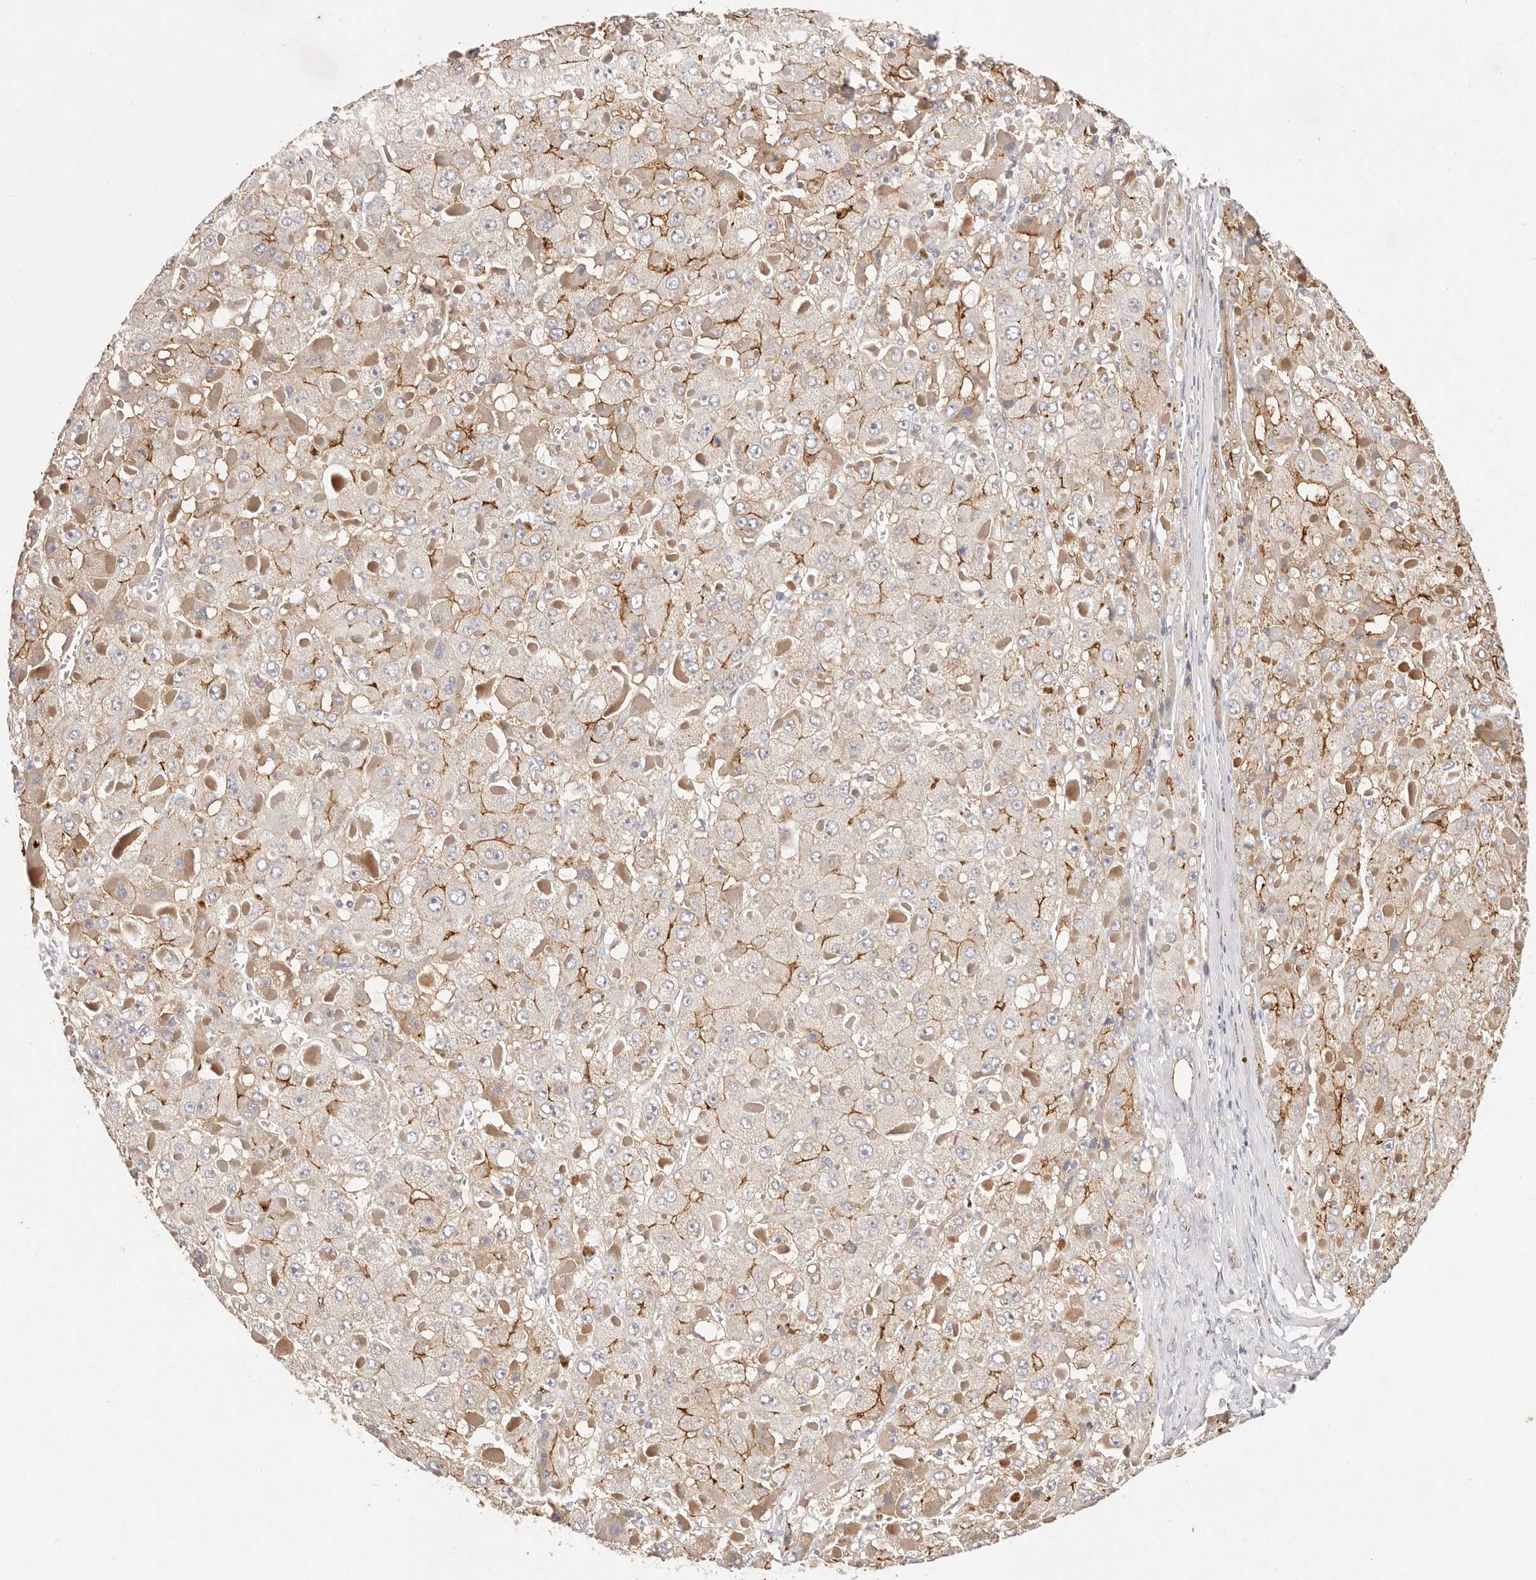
{"staining": {"intensity": "moderate", "quantity": "25%-75%", "location": "cytoplasmic/membranous"}, "tissue": "liver cancer", "cell_type": "Tumor cells", "image_type": "cancer", "snomed": [{"axis": "morphology", "description": "Carcinoma, Hepatocellular, NOS"}, {"axis": "topography", "description": "Liver"}], "caption": "Immunohistochemical staining of liver cancer (hepatocellular carcinoma) demonstrates medium levels of moderate cytoplasmic/membranous protein staining in about 25%-75% of tumor cells.", "gene": "CXADR", "patient": {"sex": "female", "age": 73}}